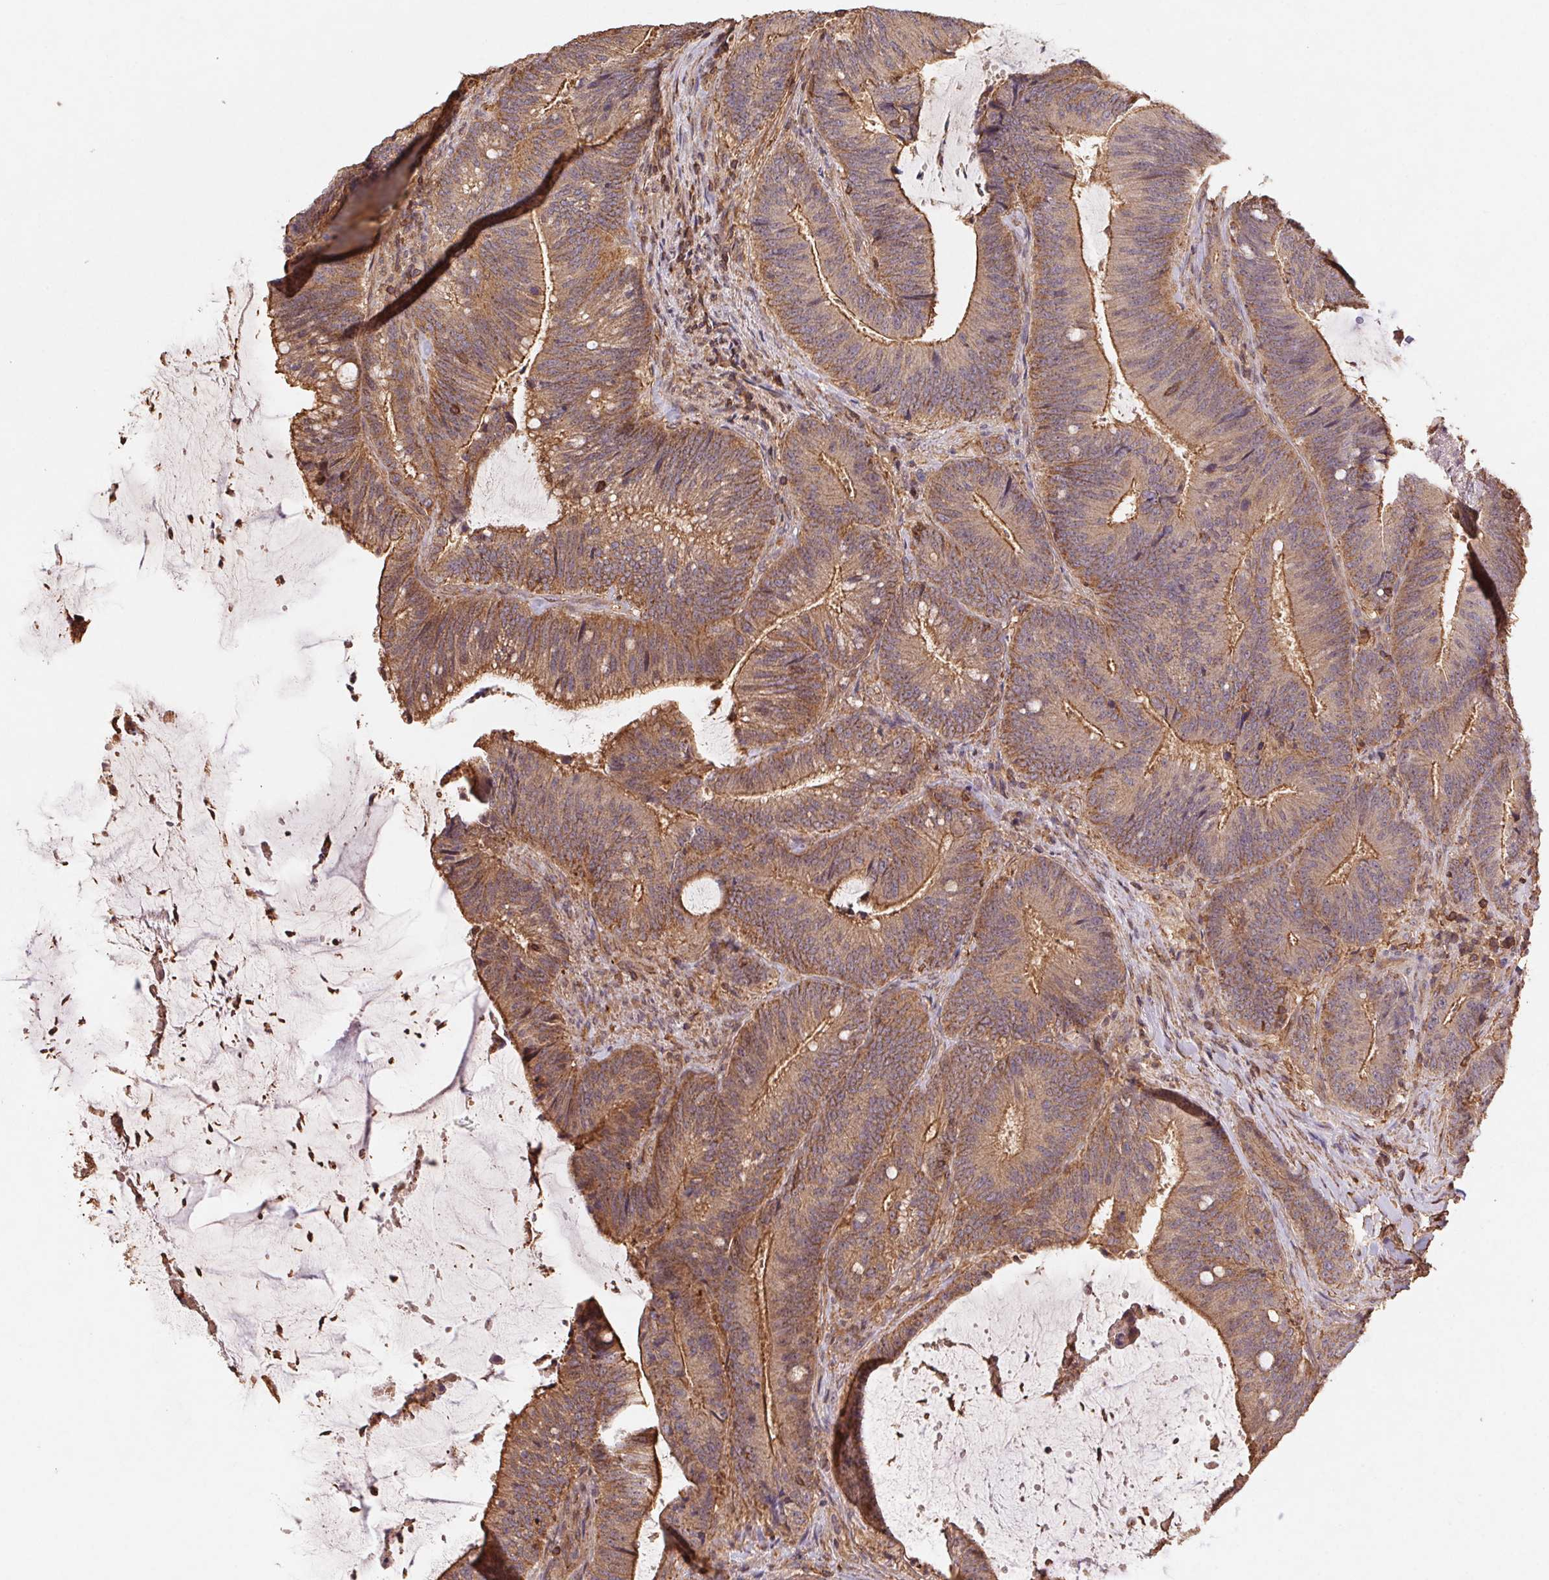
{"staining": {"intensity": "moderate", "quantity": ">75%", "location": "cytoplasmic/membranous"}, "tissue": "colorectal cancer", "cell_type": "Tumor cells", "image_type": "cancer", "snomed": [{"axis": "morphology", "description": "Adenocarcinoma, NOS"}, {"axis": "topography", "description": "Colon"}], "caption": "An image of human adenocarcinoma (colorectal) stained for a protein demonstrates moderate cytoplasmic/membranous brown staining in tumor cells. The staining is performed using DAB (3,3'-diaminobenzidine) brown chromogen to label protein expression. The nuclei are counter-stained blue using hematoxylin.", "gene": "ATG10", "patient": {"sex": "female", "age": 43}}